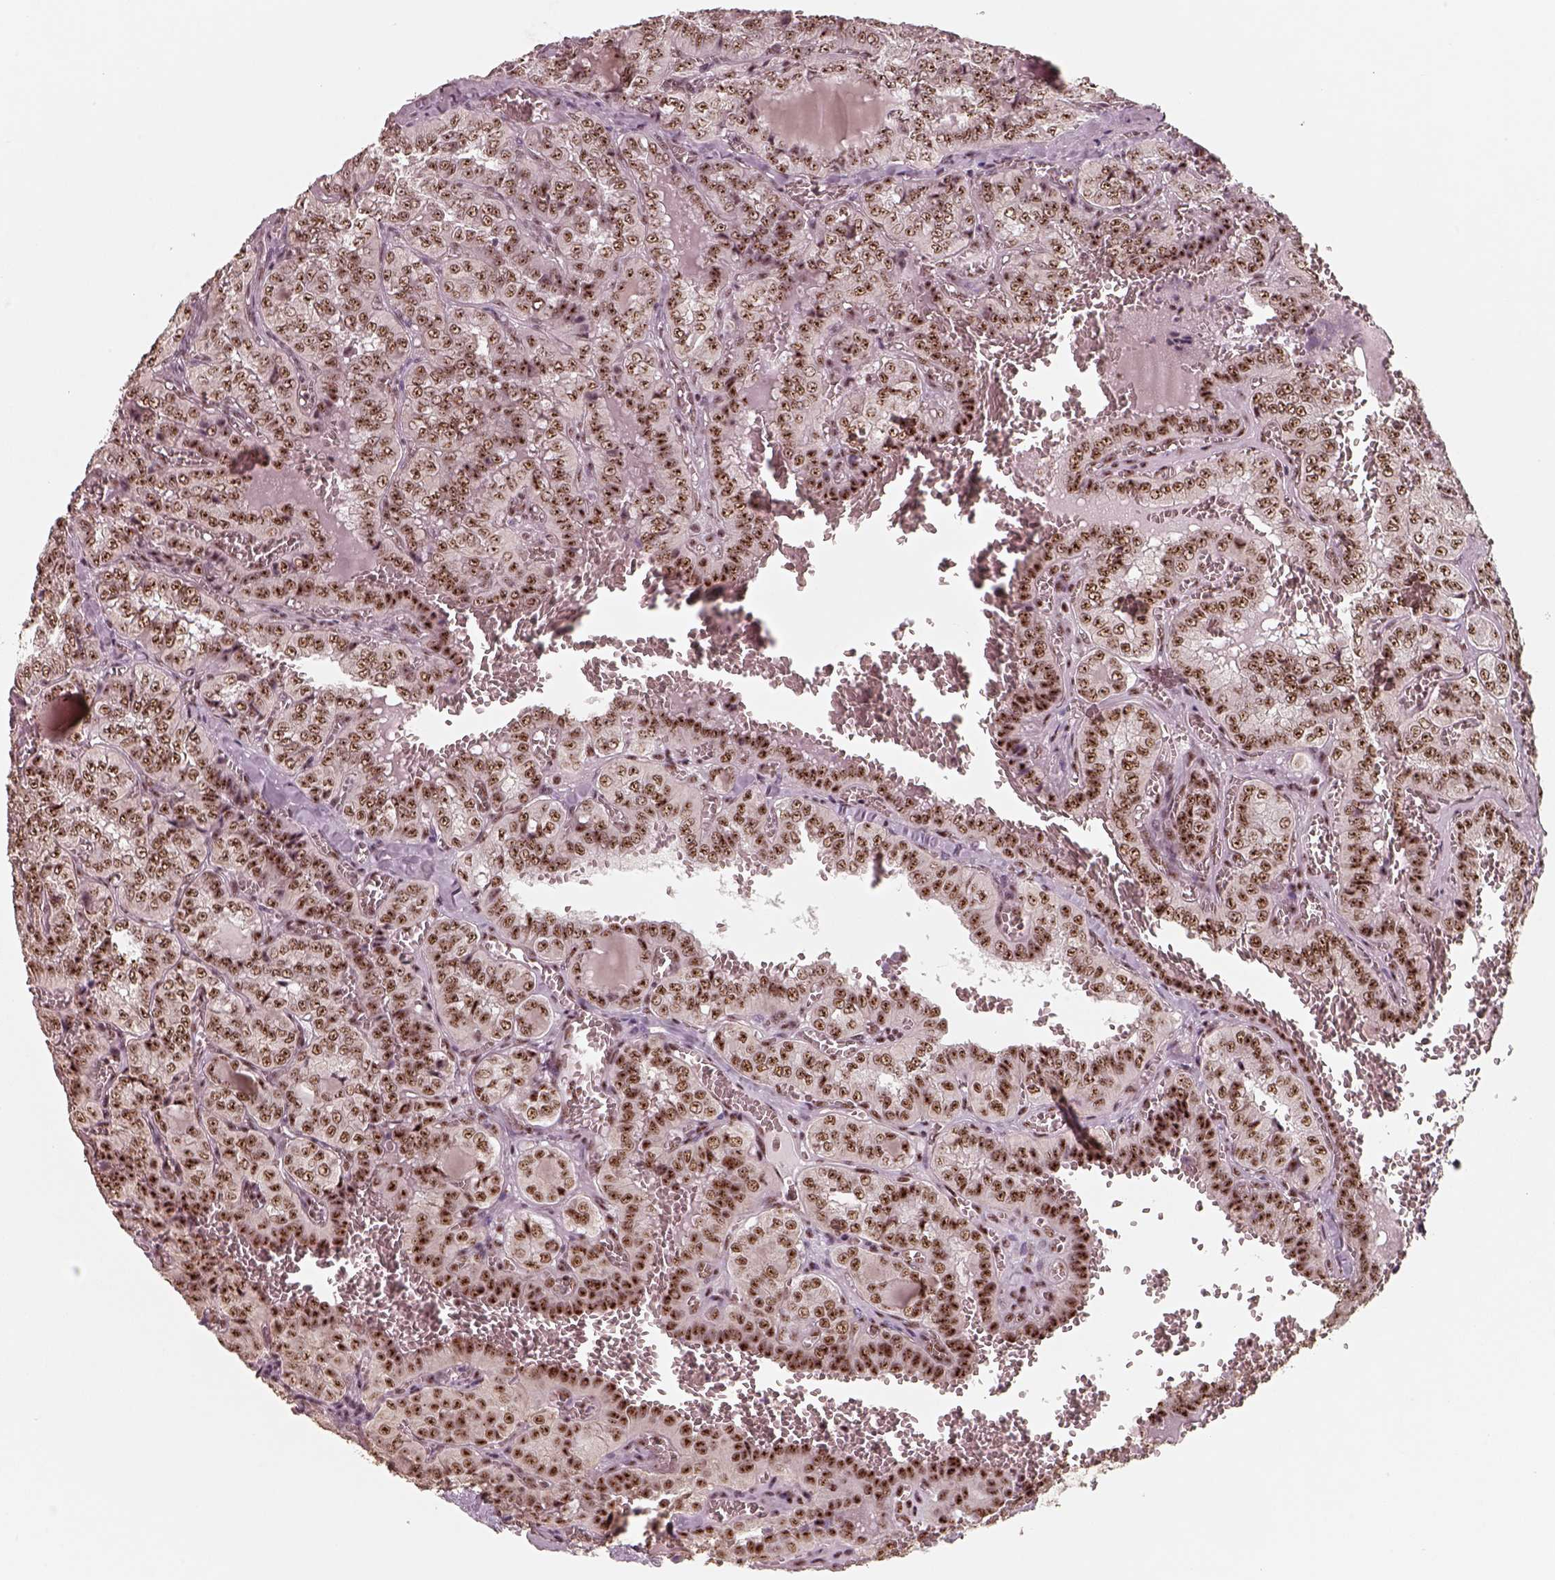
{"staining": {"intensity": "strong", "quantity": ">75%", "location": "nuclear"}, "tissue": "thyroid cancer", "cell_type": "Tumor cells", "image_type": "cancer", "snomed": [{"axis": "morphology", "description": "Papillary adenocarcinoma, NOS"}, {"axis": "topography", "description": "Thyroid gland"}], "caption": "Approximately >75% of tumor cells in thyroid papillary adenocarcinoma display strong nuclear protein staining as visualized by brown immunohistochemical staining.", "gene": "ATXN7L3", "patient": {"sex": "female", "age": 41}}